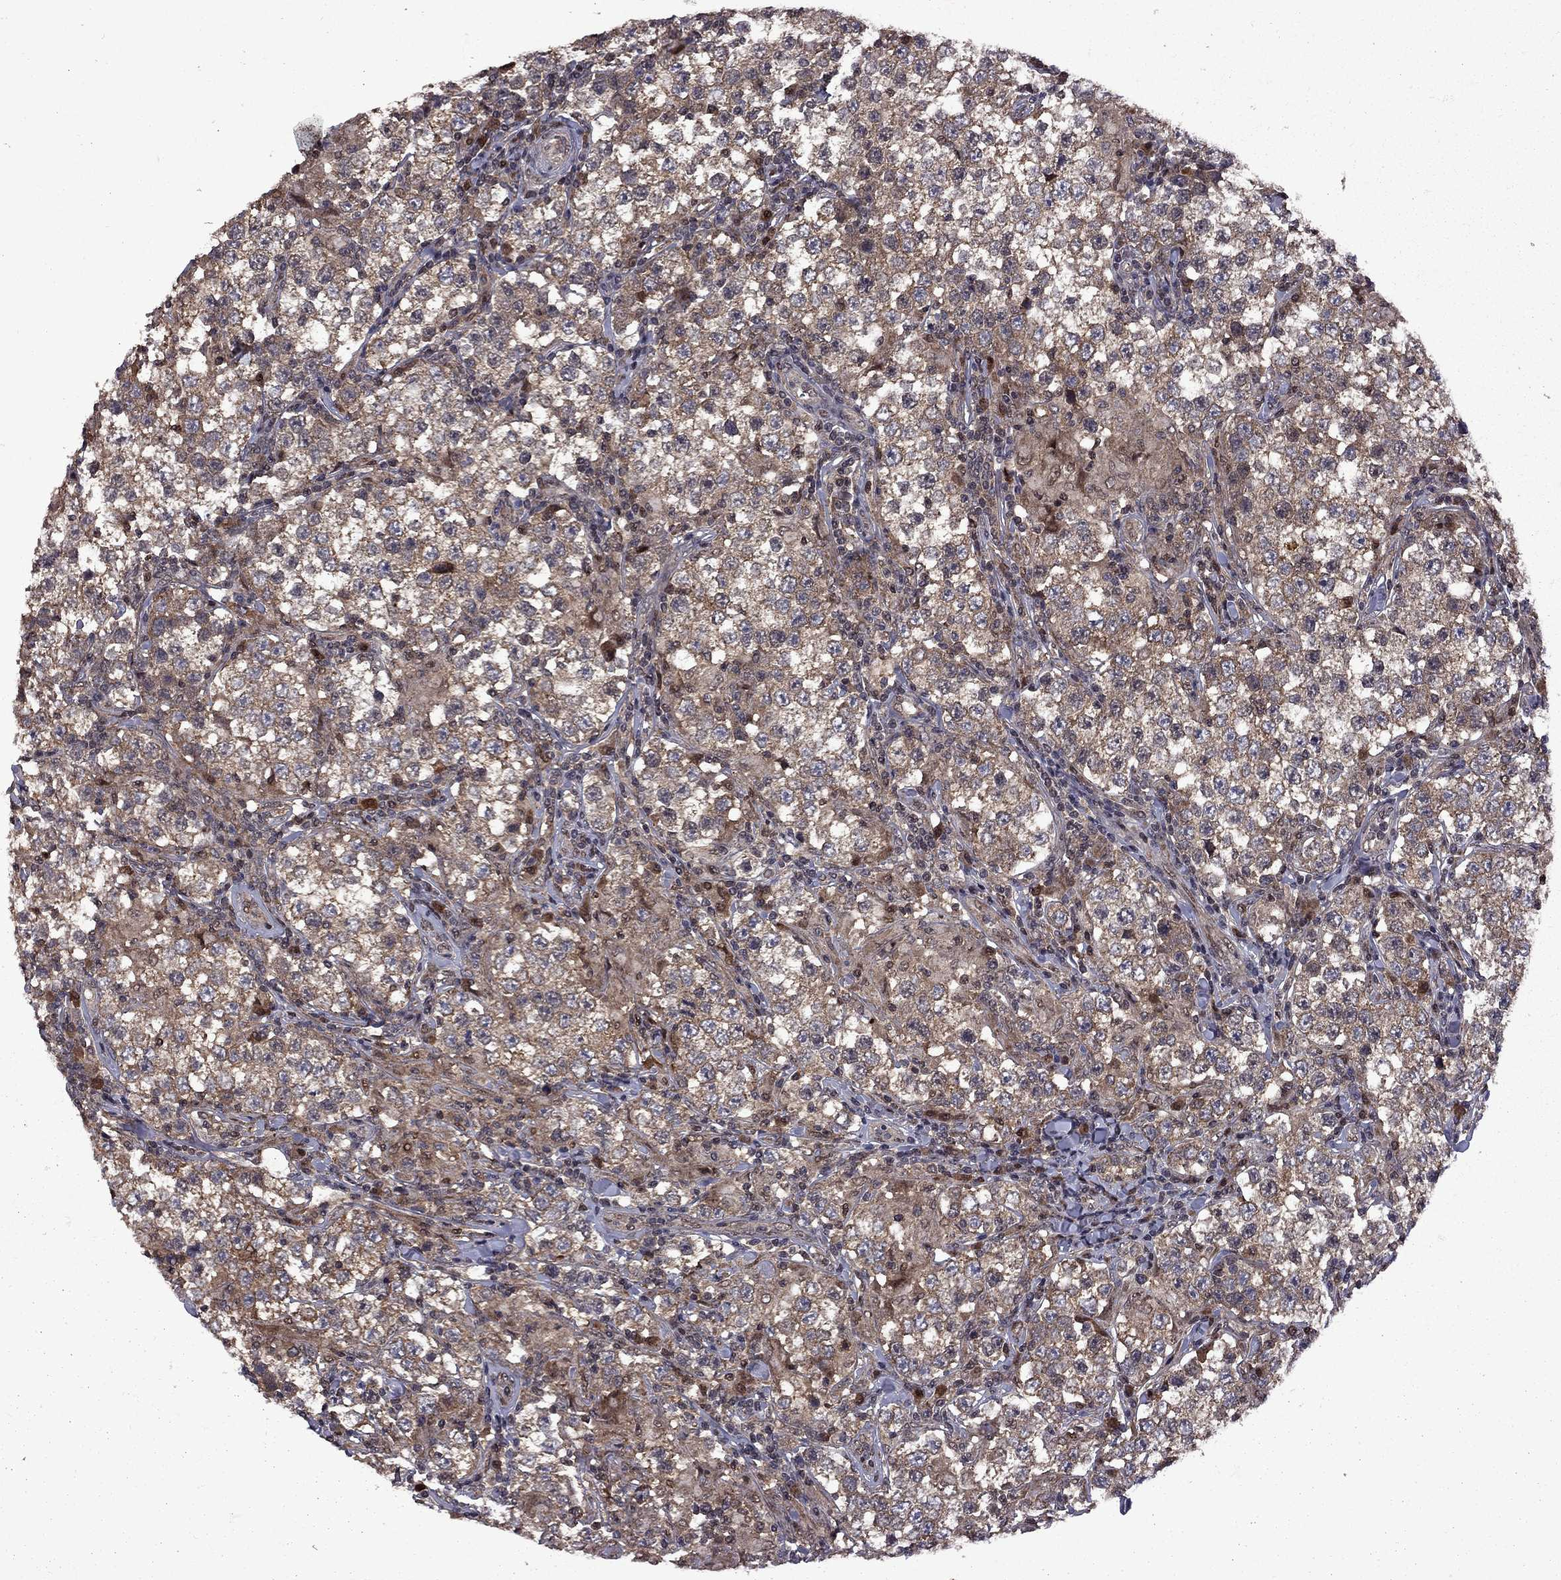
{"staining": {"intensity": "moderate", "quantity": ">75%", "location": "cytoplasmic/membranous"}, "tissue": "testis cancer", "cell_type": "Tumor cells", "image_type": "cancer", "snomed": [{"axis": "morphology", "description": "Seminoma, NOS"}, {"axis": "morphology", "description": "Carcinoma, Embryonal, NOS"}, {"axis": "topography", "description": "Testis"}], "caption": "Moderate cytoplasmic/membranous staining is appreciated in approximately >75% of tumor cells in testis seminoma. (Stains: DAB (3,3'-diaminobenzidine) in brown, nuclei in blue, Microscopy: brightfield microscopy at high magnification).", "gene": "IPP", "patient": {"sex": "male", "age": 41}}